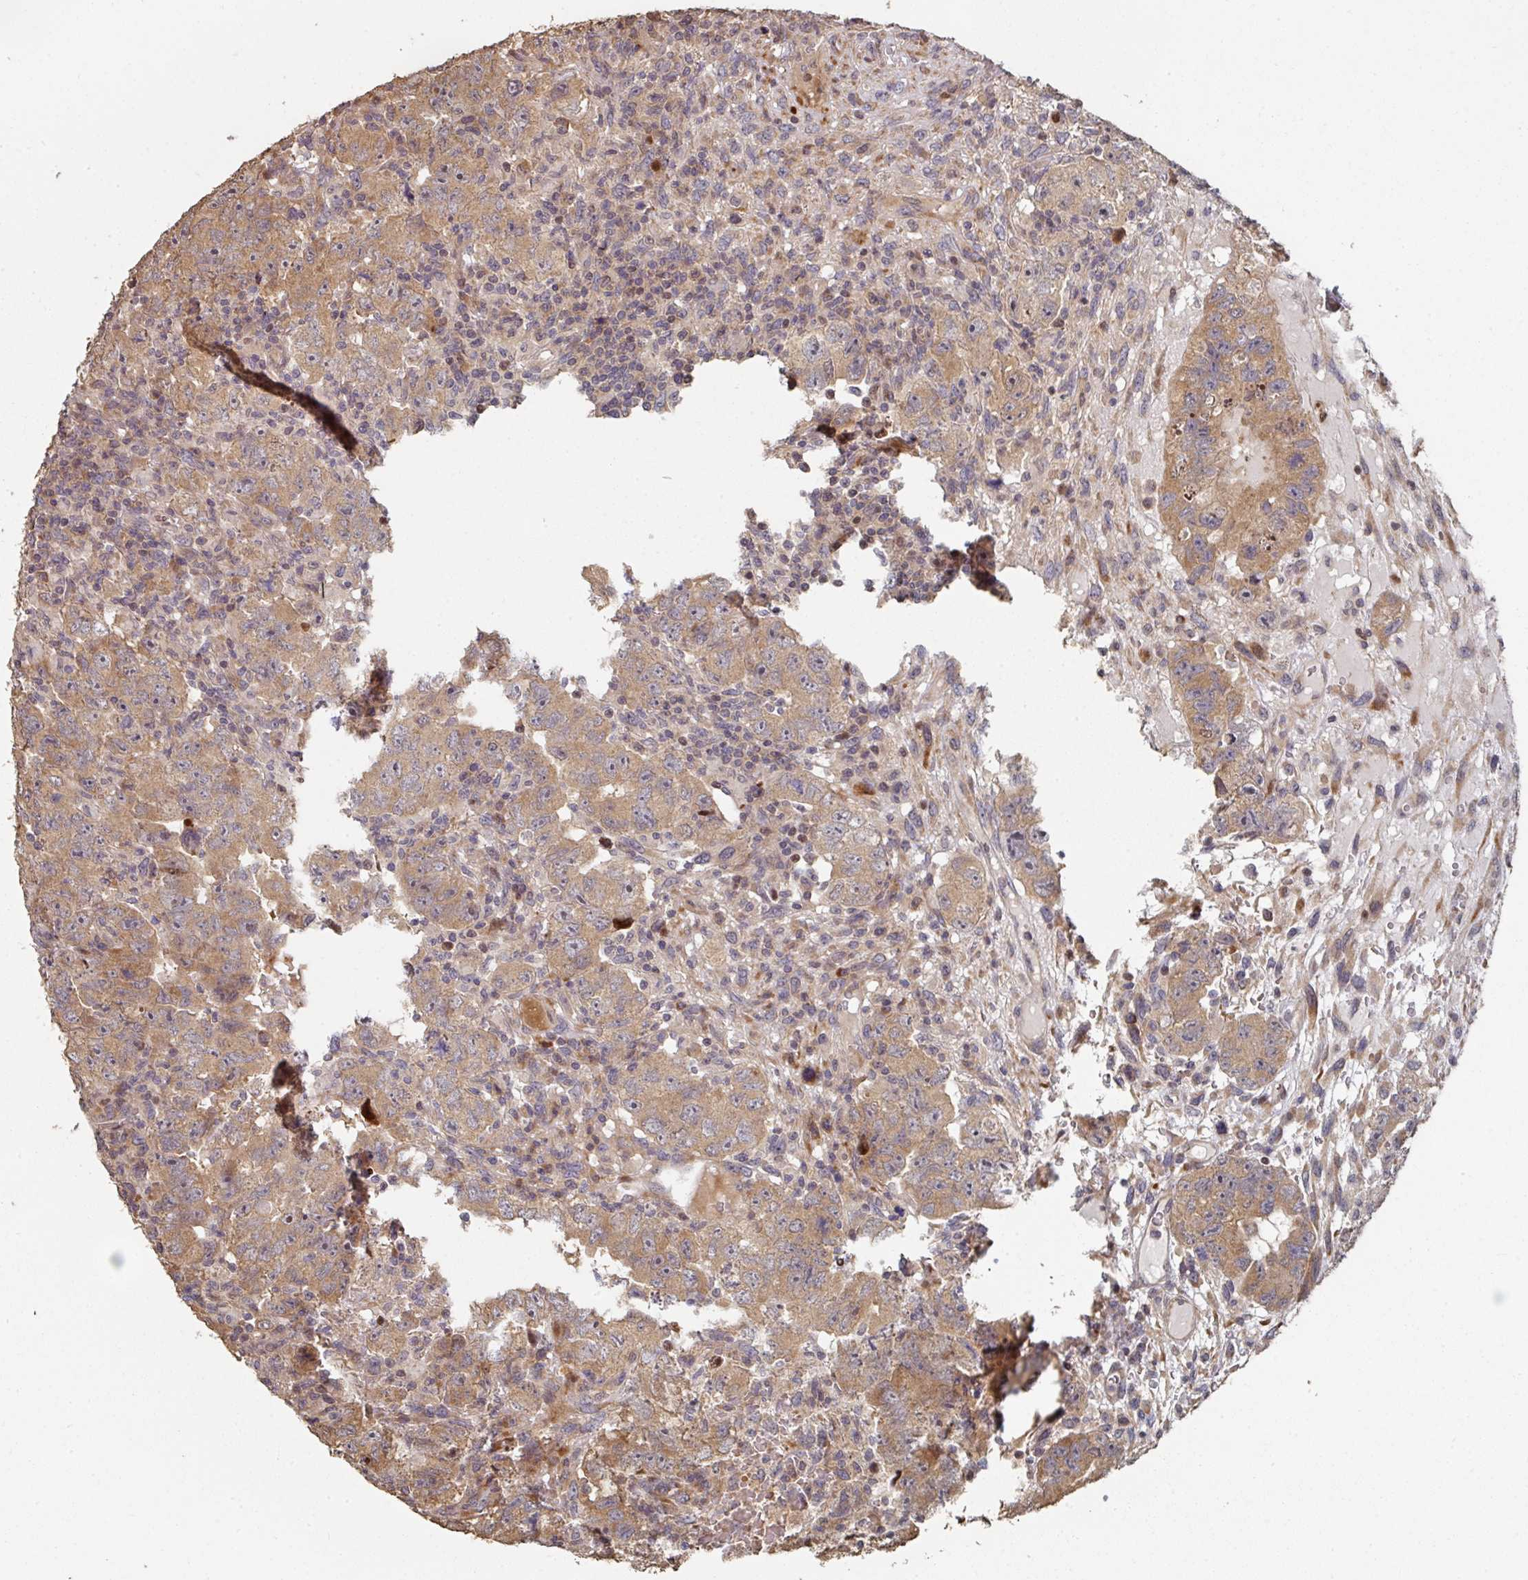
{"staining": {"intensity": "moderate", "quantity": ">75%", "location": "cytoplasmic/membranous"}, "tissue": "testis cancer", "cell_type": "Tumor cells", "image_type": "cancer", "snomed": [{"axis": "morphology", "description": "Carcinoma, Embryonal, NOS"}, {"axis": "topography", "description": "Testis"}], "caption": "Moderate cytoplasmic/membranous protein staining is seen in approximately >75% of tumor cells in testis cancer. (IHC, brightfield microscopy, high magnification).", "gene": "CA7", "patient": {"sex": "male", "age": 24}}